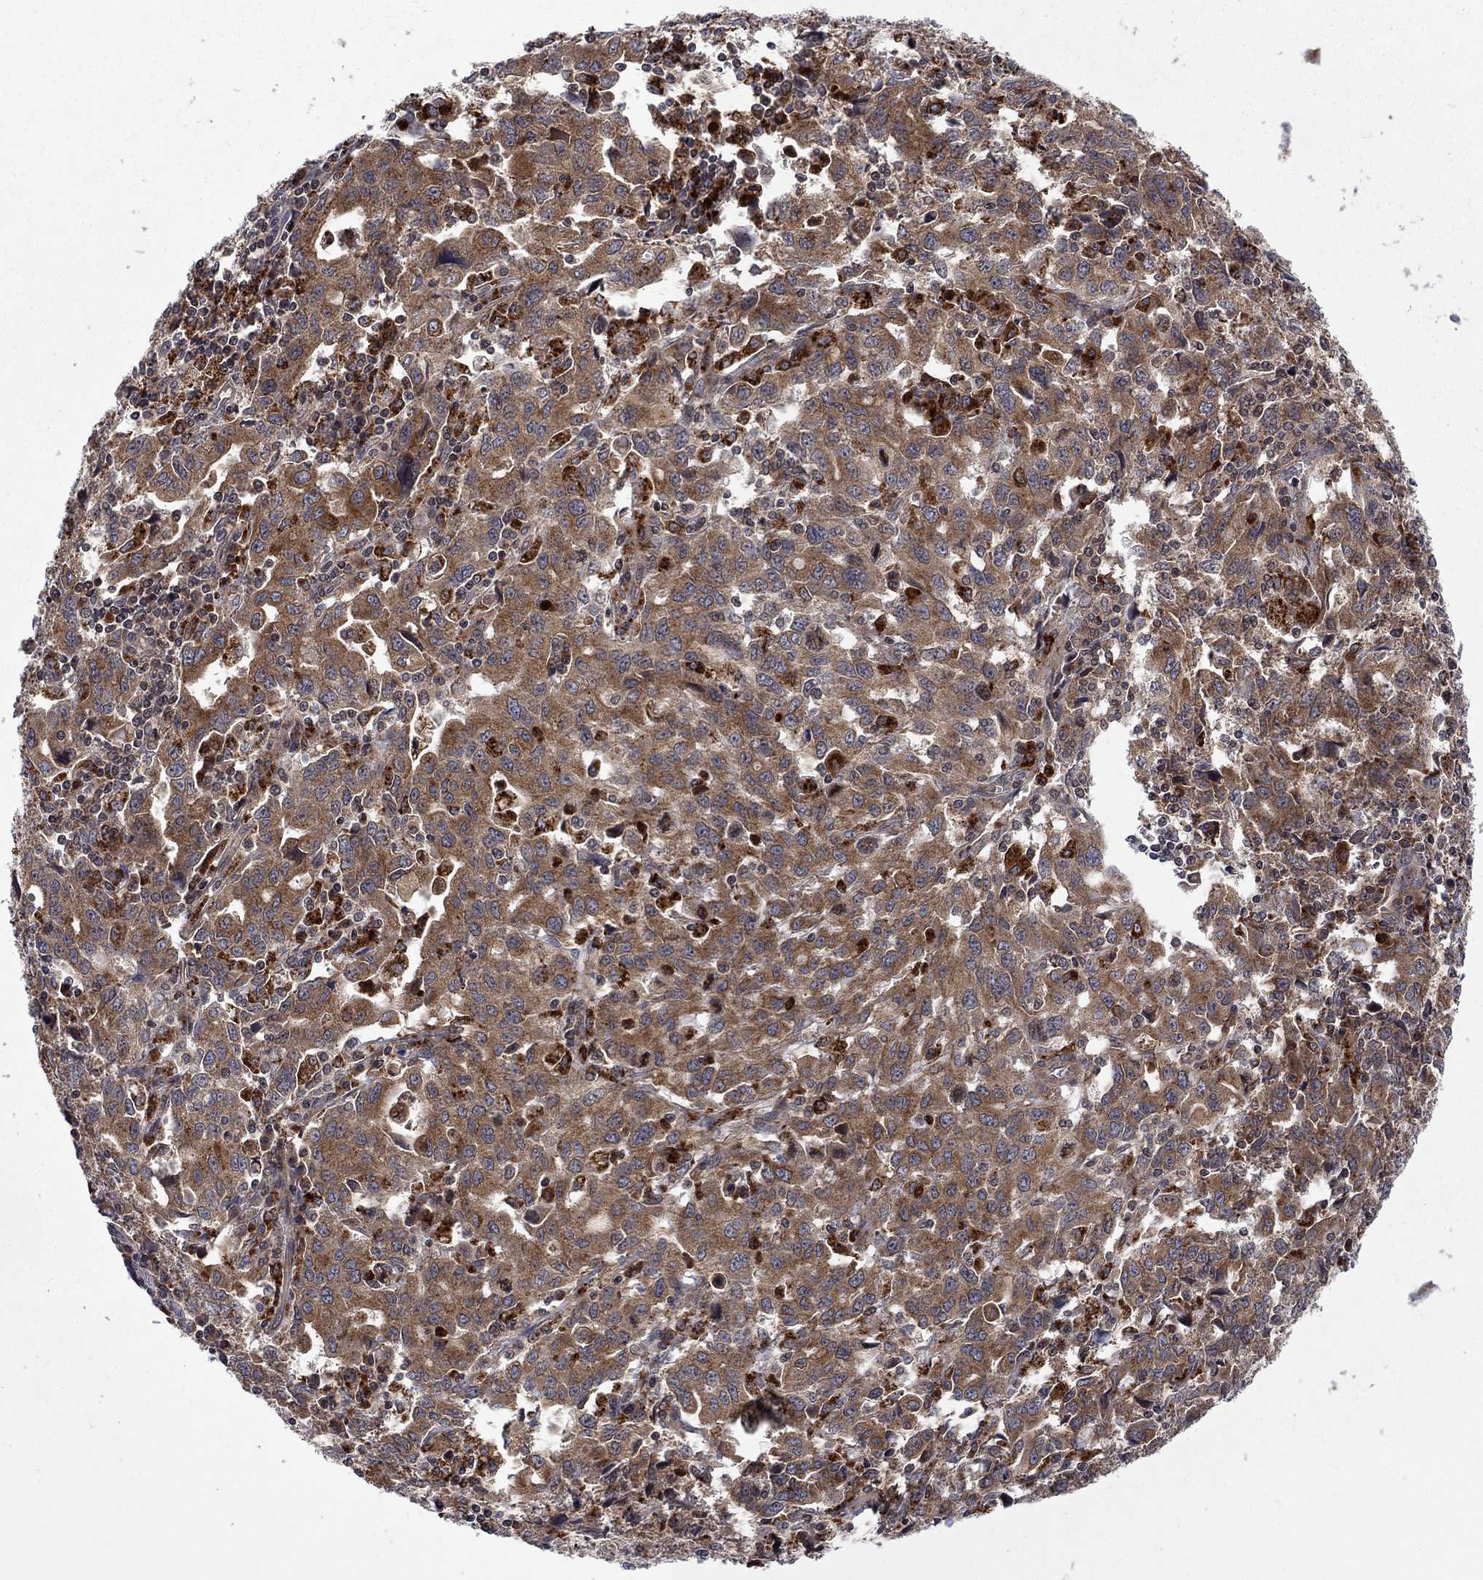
{"staining": {"intensity": "moderate", "quantity": ">75%", "location": "cytoplasmic/membranous"}, "tissue": "stomach cancer", "cell_type": "Tumor cells", "image_type": "cancer", "snomed": [{"axis": "morphology", "description": "Adenocarcinoma, NOS"}, {"axis": "topography", "description": "Stomach, upper"}], "caption": "Adenocarcinoma (stomach) stained with a brown dye demonstrates moderate cytoplasmic/membranous positive positivity in about >75% of tumor cells.", "gene": "TMEM33", "patient": {"sex": "male", "age": 85}}